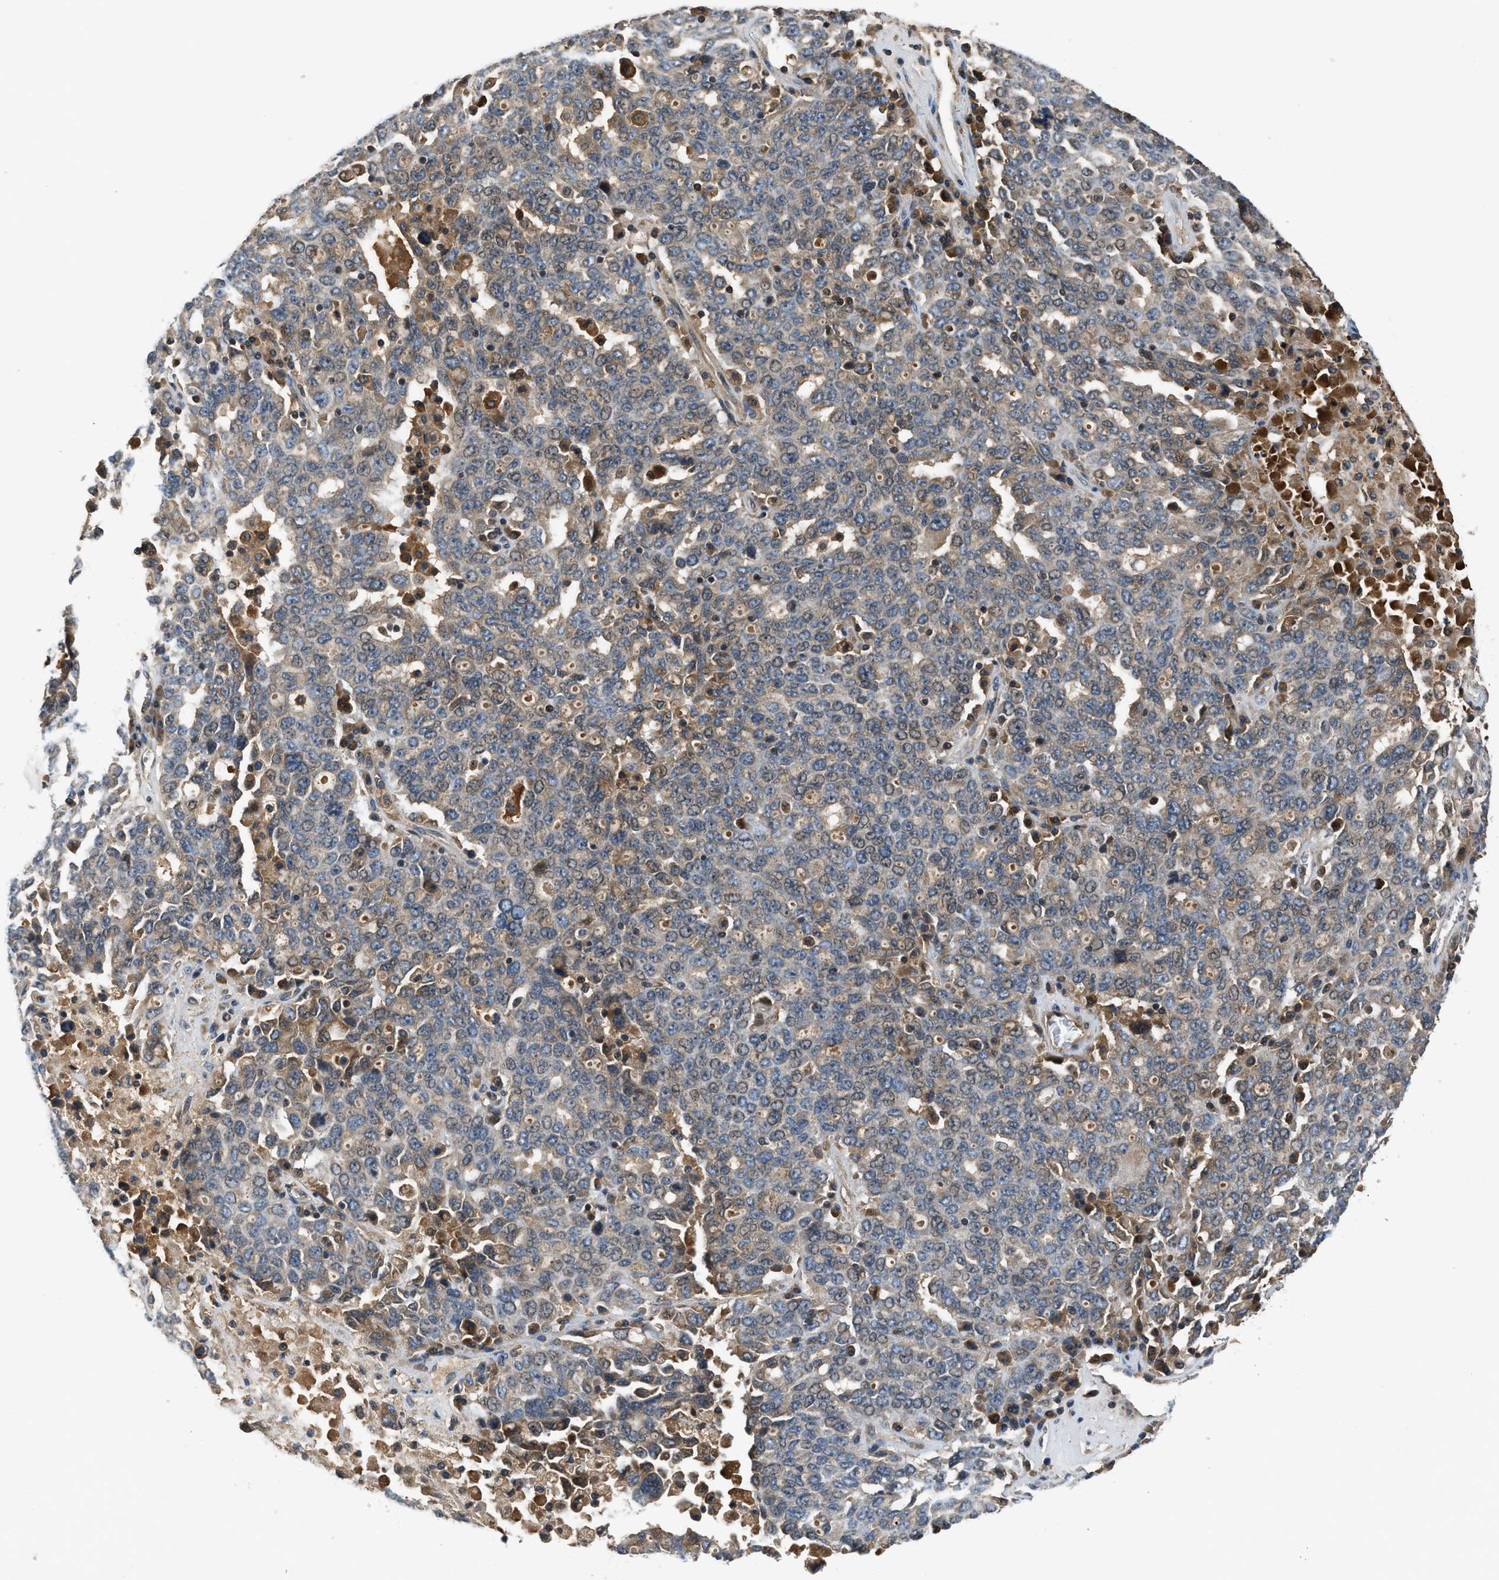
{"staining": {"intensity": "moderate", "quantity": "<25%", "location": "cytoplasmic/membranous"}, "tissue": "ovarian cancer", "cell_type": "Tumor cells", "image_type": "cancer", "snomed": [{"axis": "morphology", "description": "Carcinoma, endometroid"}, {"axis": "topography", "description": "Ovary"}], "caption": "Moderate cytoplasmic/membranous protein positivity is present in approximately <25% of tumor cells in ovarian cancer.", "gene": "PAFAH2", "patient": {"sex": "female", "age": 62}}